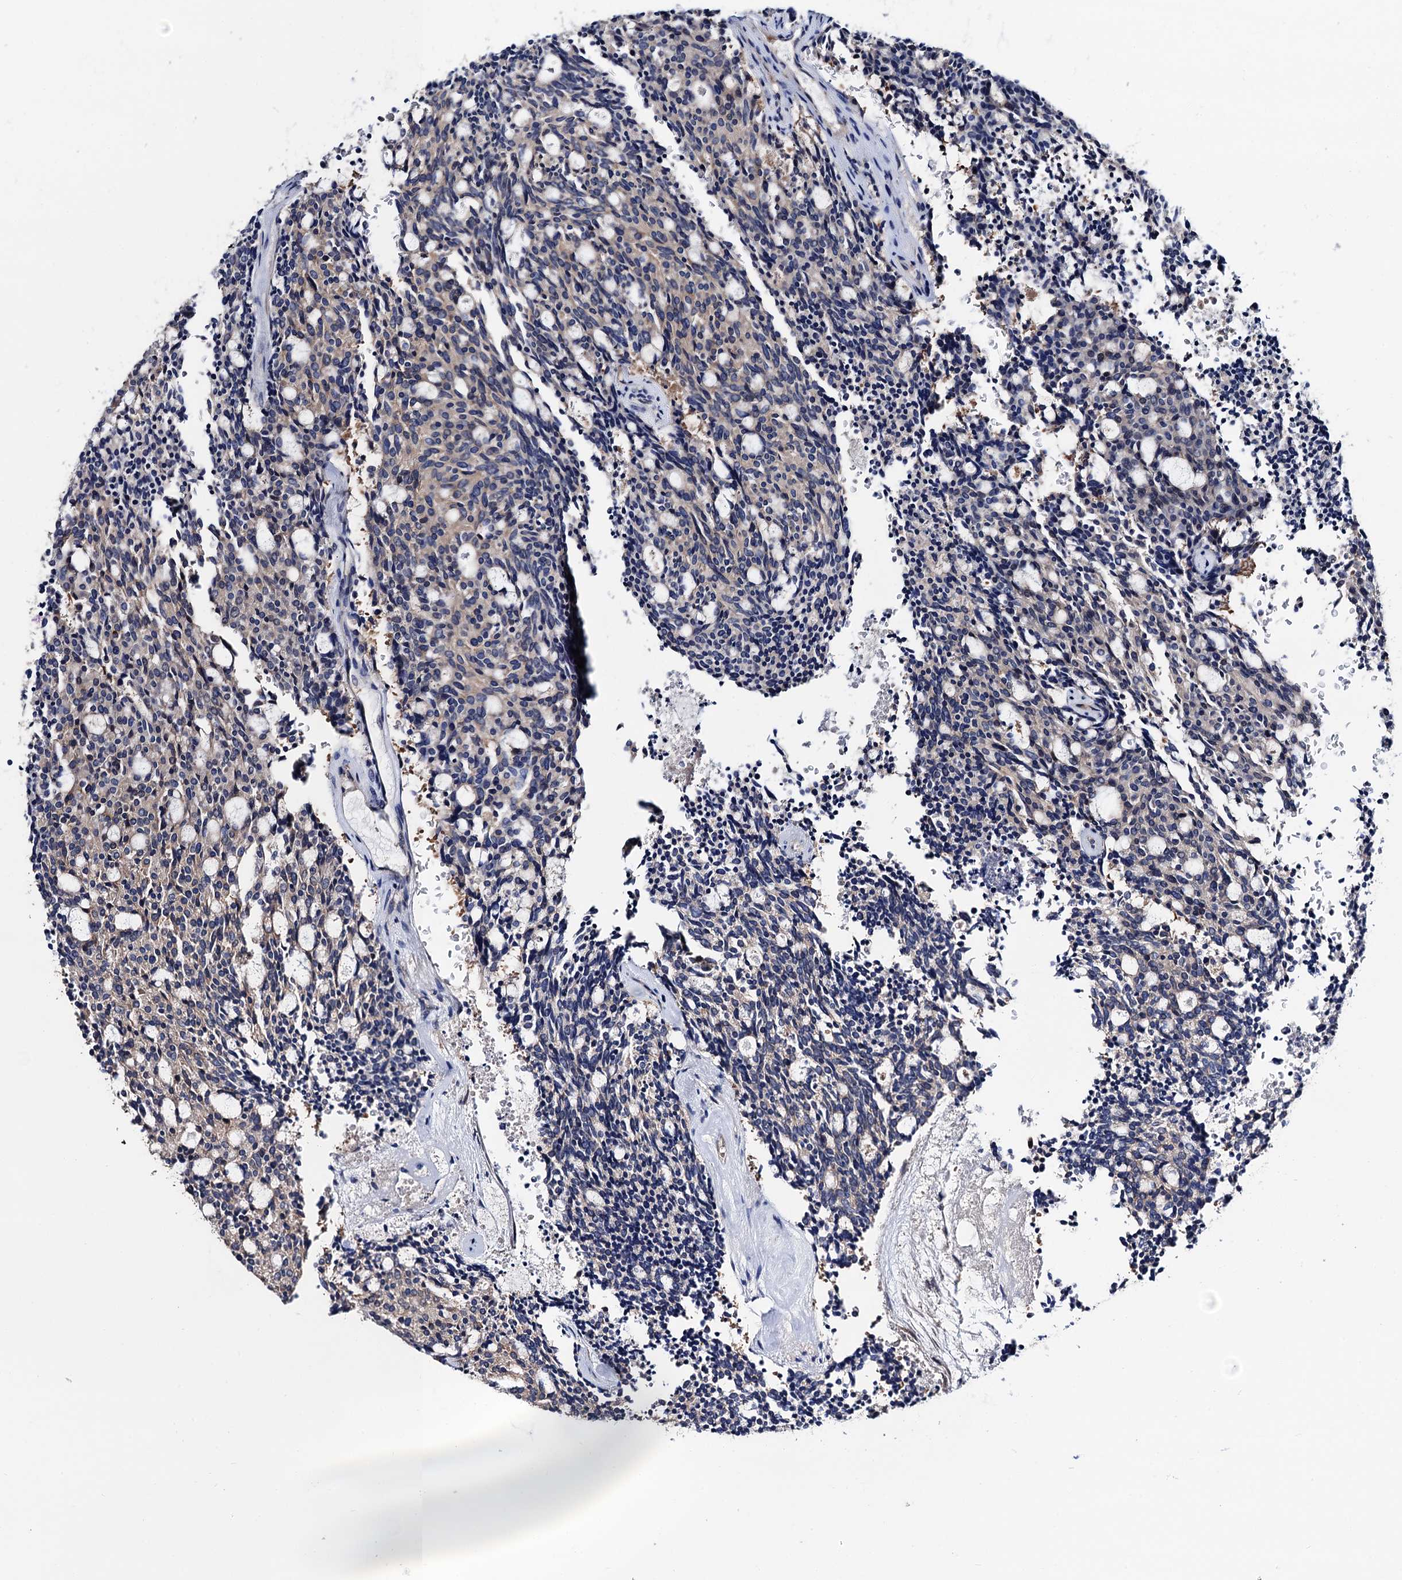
{"staining": {"intensity": "moderate", "quantity": "25%-75%", "location": "cytoplasmic/membranous"}, "tissue": "carcinoid", "cell_type": "Tumor cells", "image_type": "cancer", "snomed": [{"axis": "morphology", "description": "Carcinoid, malignant, NOS"}, {"axis": "topography", "description": "Pancreas"}], "caption": "Immunohistochemical staining of carcinoid demonstrates medium levels of moderate cytoplasmic/membranous positivity in approximately 25%-75% of tumor cells.", "gene": "ZDHHC18", "patient": {"sex": "female", "age": 54}}